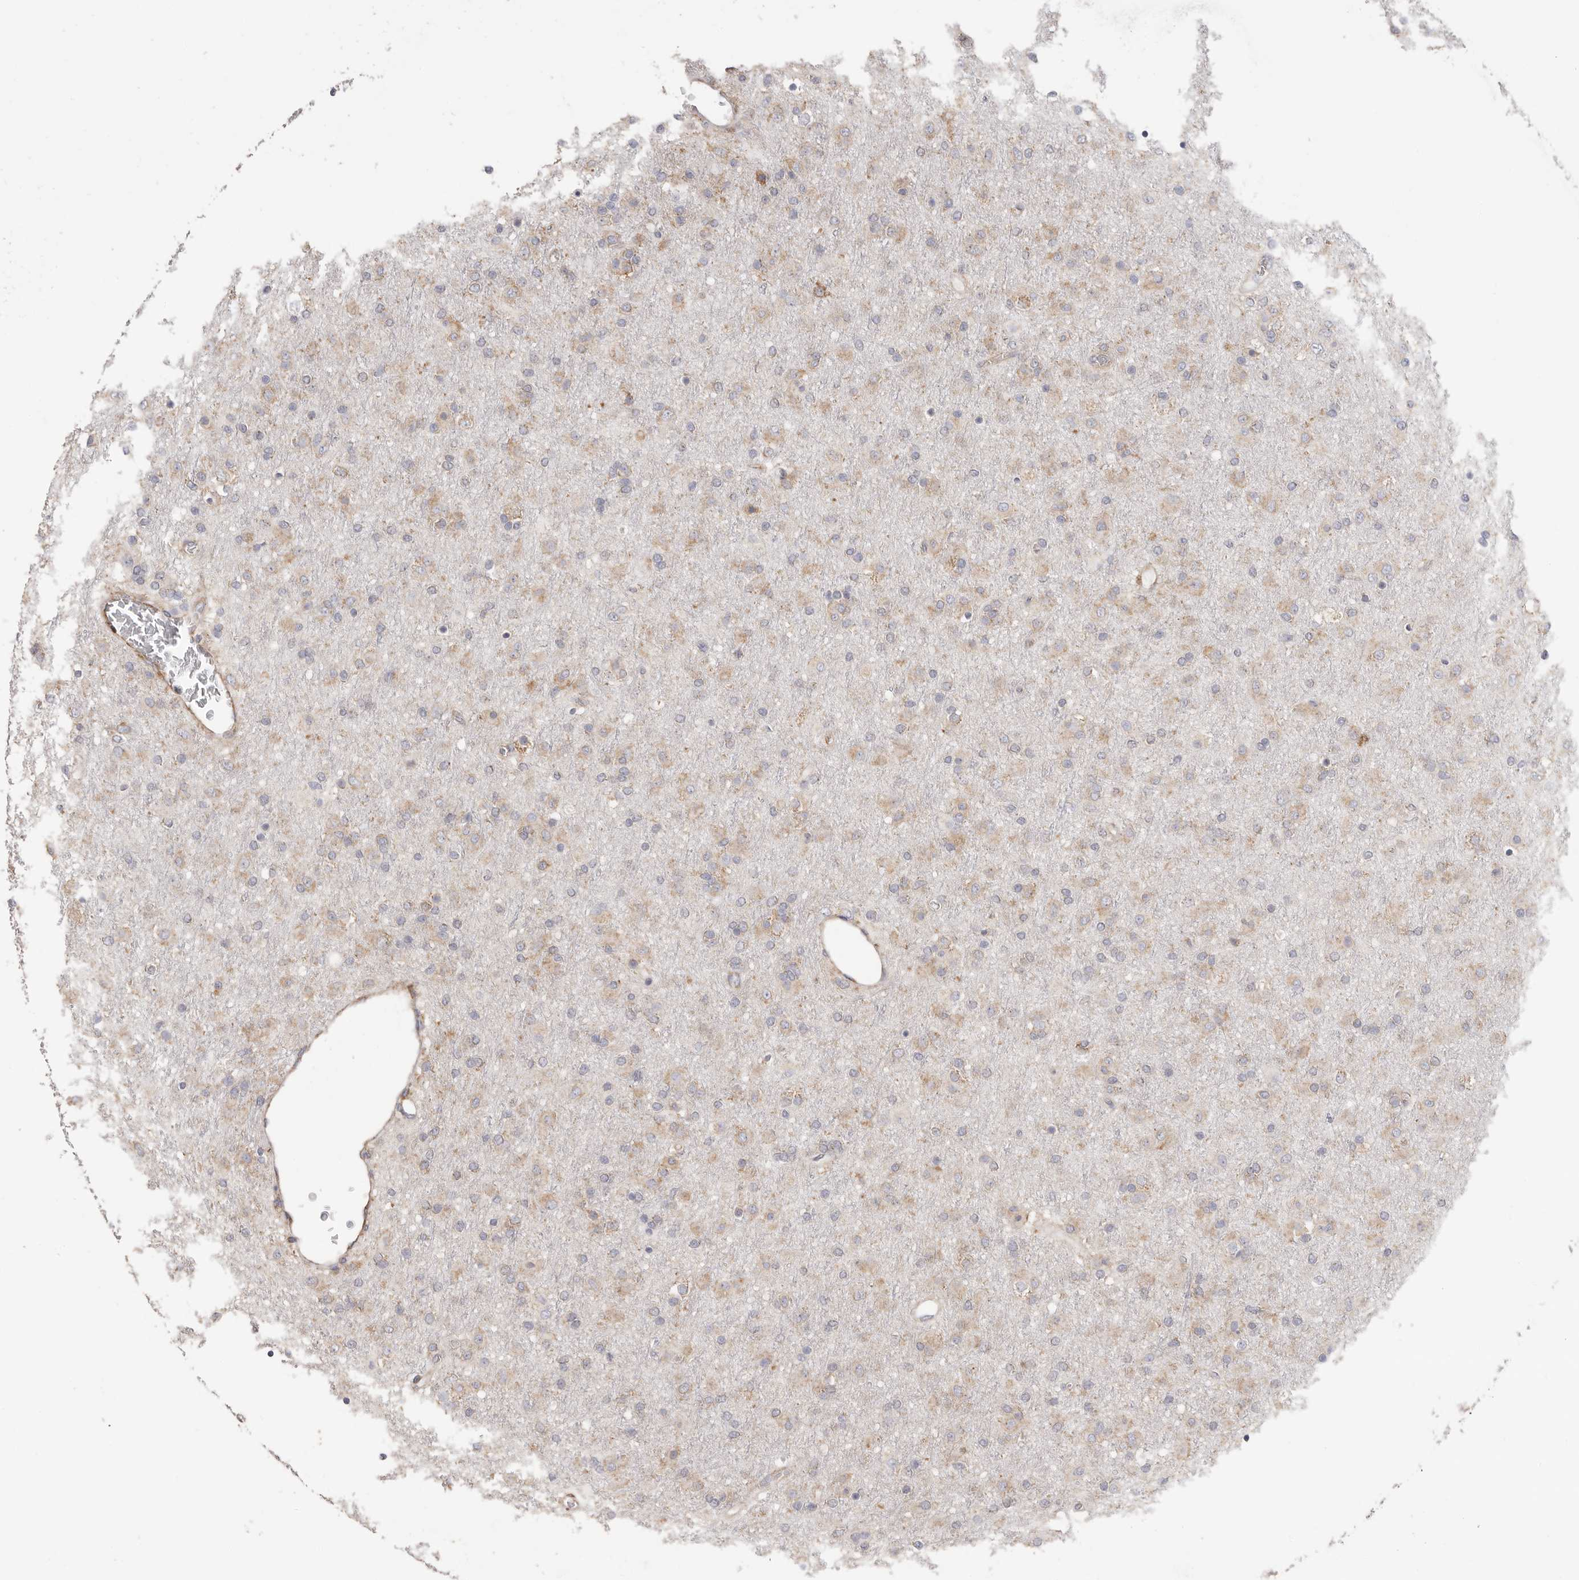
{"staining": {"intensity": "weak", "quantity": ">75%", "location": "cytoplasmic/membranous"}, "tissue": "glioma", "cell_type": "Tumor cells", "image_type": "cancer", "snomed": [{"axis": "morphology", "description": "Glioma, malignant, Low grade"}, {"axis": "topography", "description": "Brain"}], "caption": "The photomicrograph shows staining of low-grade glioma (malignant), revealing weak cytoplasmic/membranous protein positivity (brown color) within tumor cells.", "gene": "SERBP1", "patient": {"sex": "male", "age": 65}}